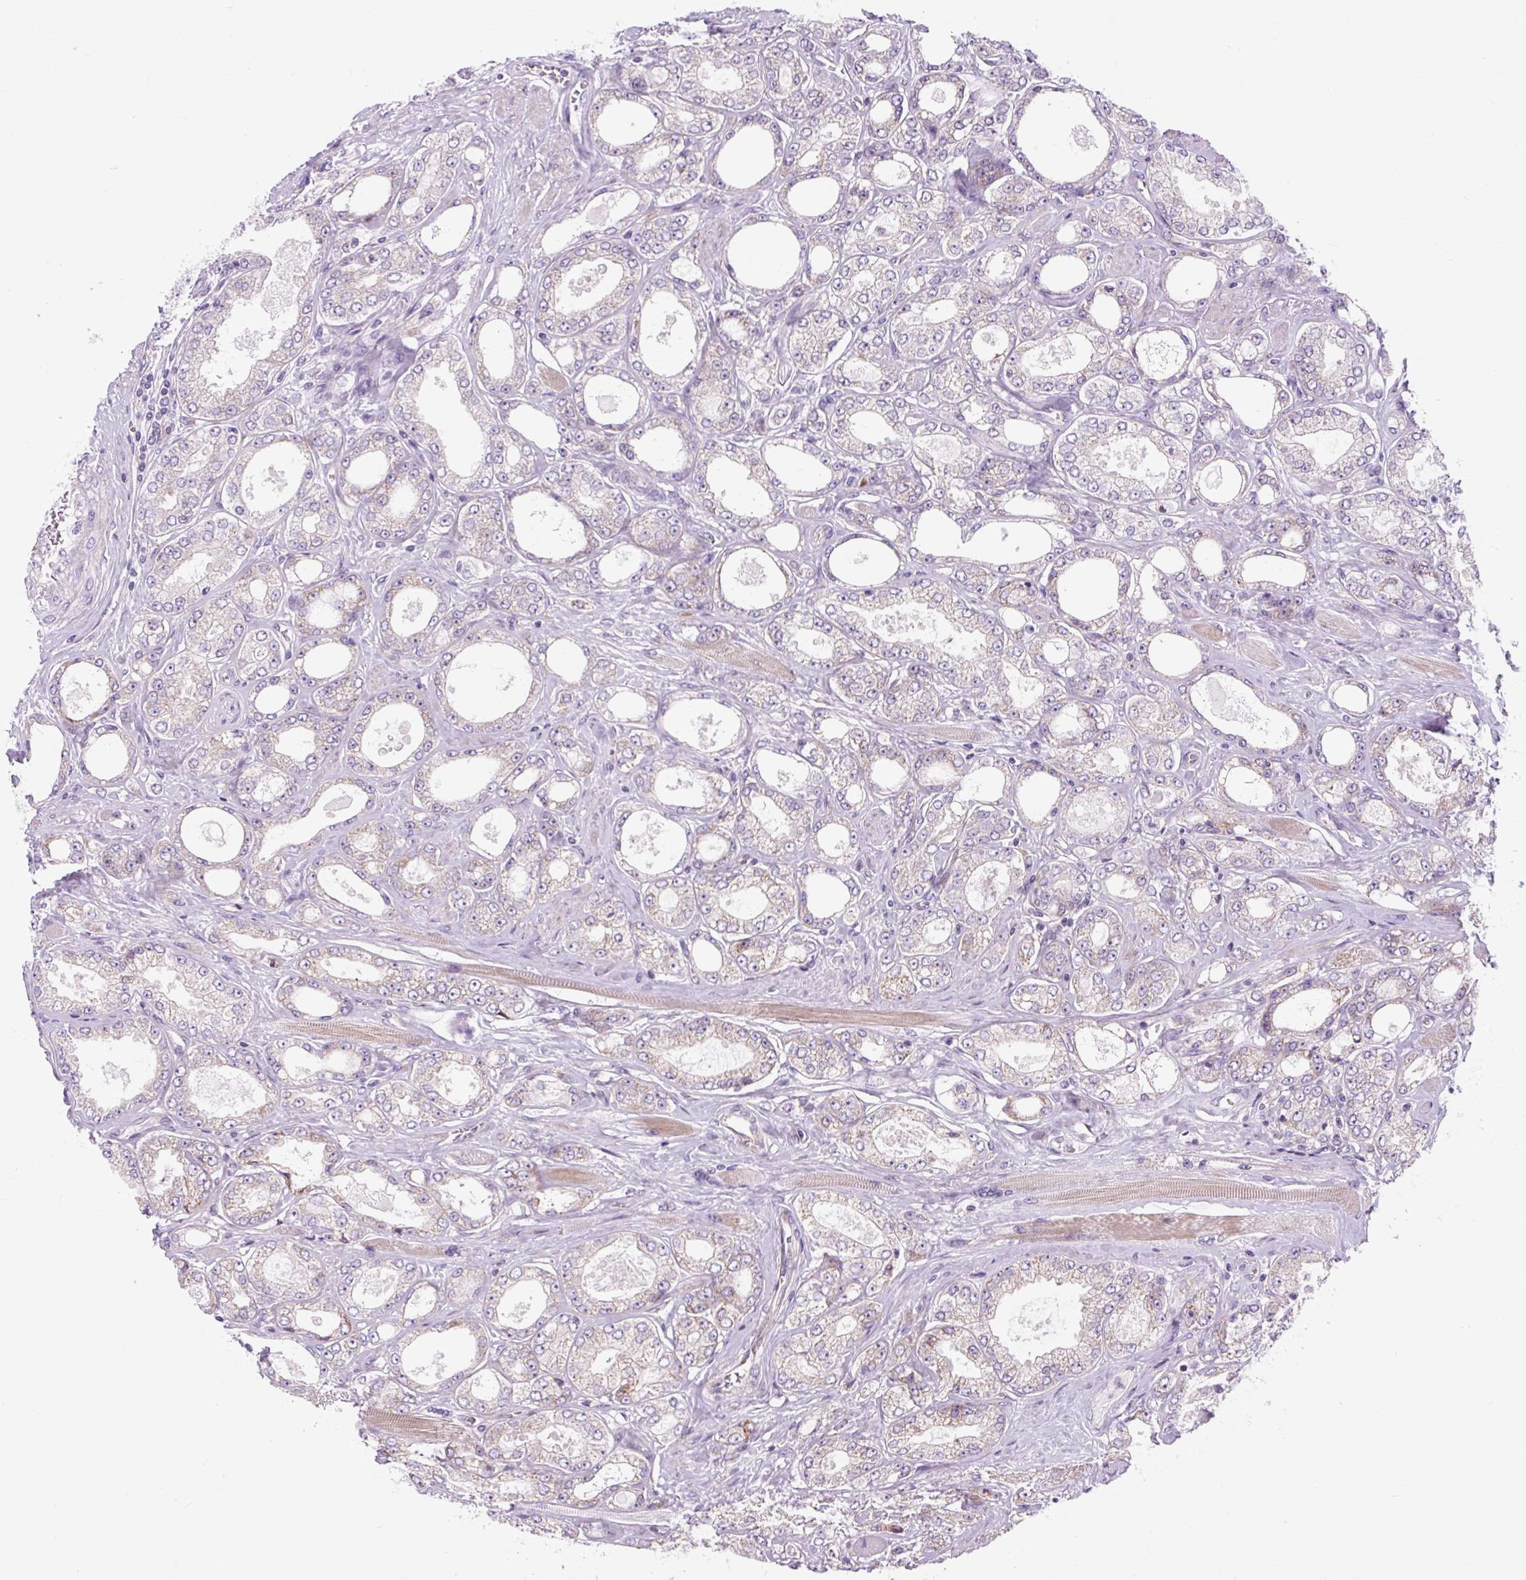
{"staining": {"intensity": "negative", "quantity": "none", "location": "none"}, "tissue": "prostate cancer", "cell_type": "Tumor cells", "image_type": "cancer", "snomed": [{"axis": "morphology", "description": "Adenocarcinoma, High grade"}, {"axis": "topography", "description": "Prostate"}], "caption": "DAB (3,3'-diaminobenzidine) immunohistochemical staining of prostate high-grade adenocarcinoma reveals no significant staining in tumor cells. (Stains: DAB (3,3'-diaminobenzidine) immunohistochemistry with hematoxylin counter stain, Microscopy: brightfield microscopy at high magnification).", "gene": "CISD3", "patient": {"sex": "male", "age": 68}}